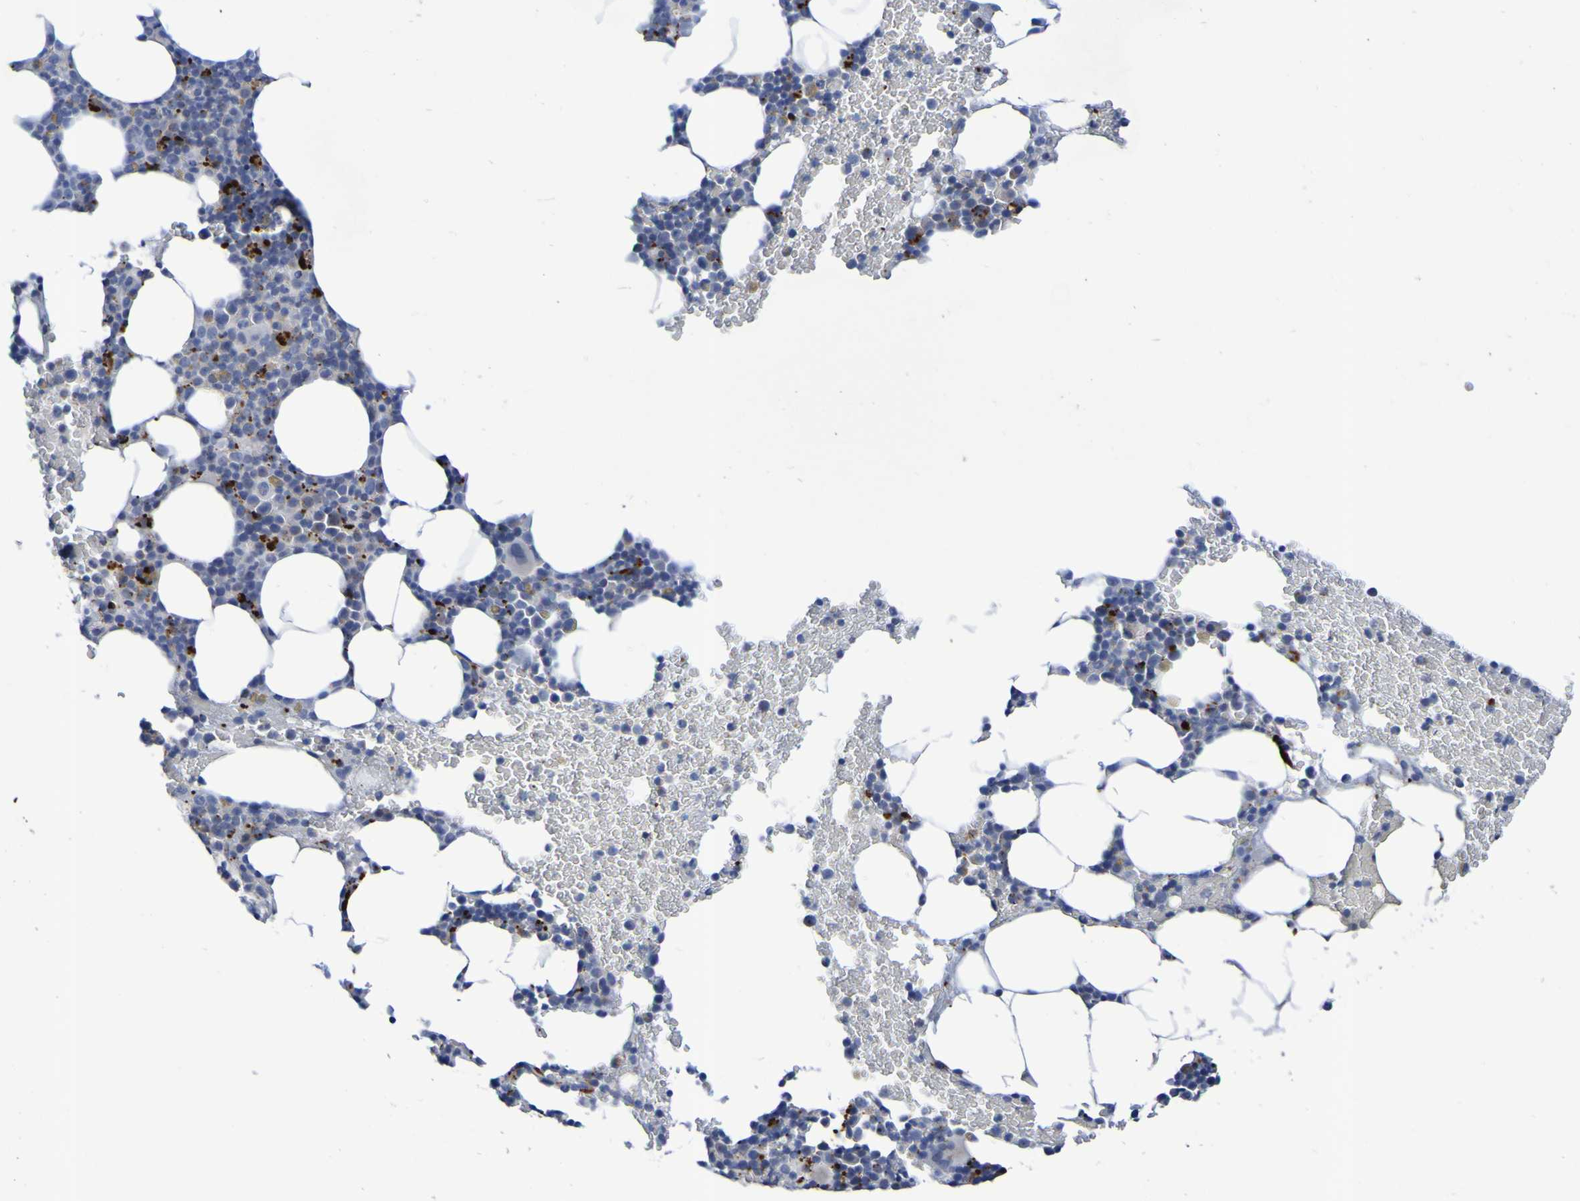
{"staining": {"intensity": "strong", "quantity": "<25%", "location": "cytoplasmic/membranous"}, "tissue": "bone marrow", "cell_type": "Hematopoietic cells", "image_type": "normal", "snomed": [{"axis": "morphology", "description": "Normal tissue, NOS"}, {"axis": "morphology", "description": "Inflammation, NOS"}, {"axis": "topography", "description": "Bone marrow"}], "caption": "This histopathology image exhibits normal bone marrow stained with IHC to label a protein in brown. The cytoplasmic/membranous of hematopoietic cells show strong positivity for the protein. Nuclei are counter-stained blue.", "gene": "TPH1", "patient": {"sex": "female", "age": 70}}